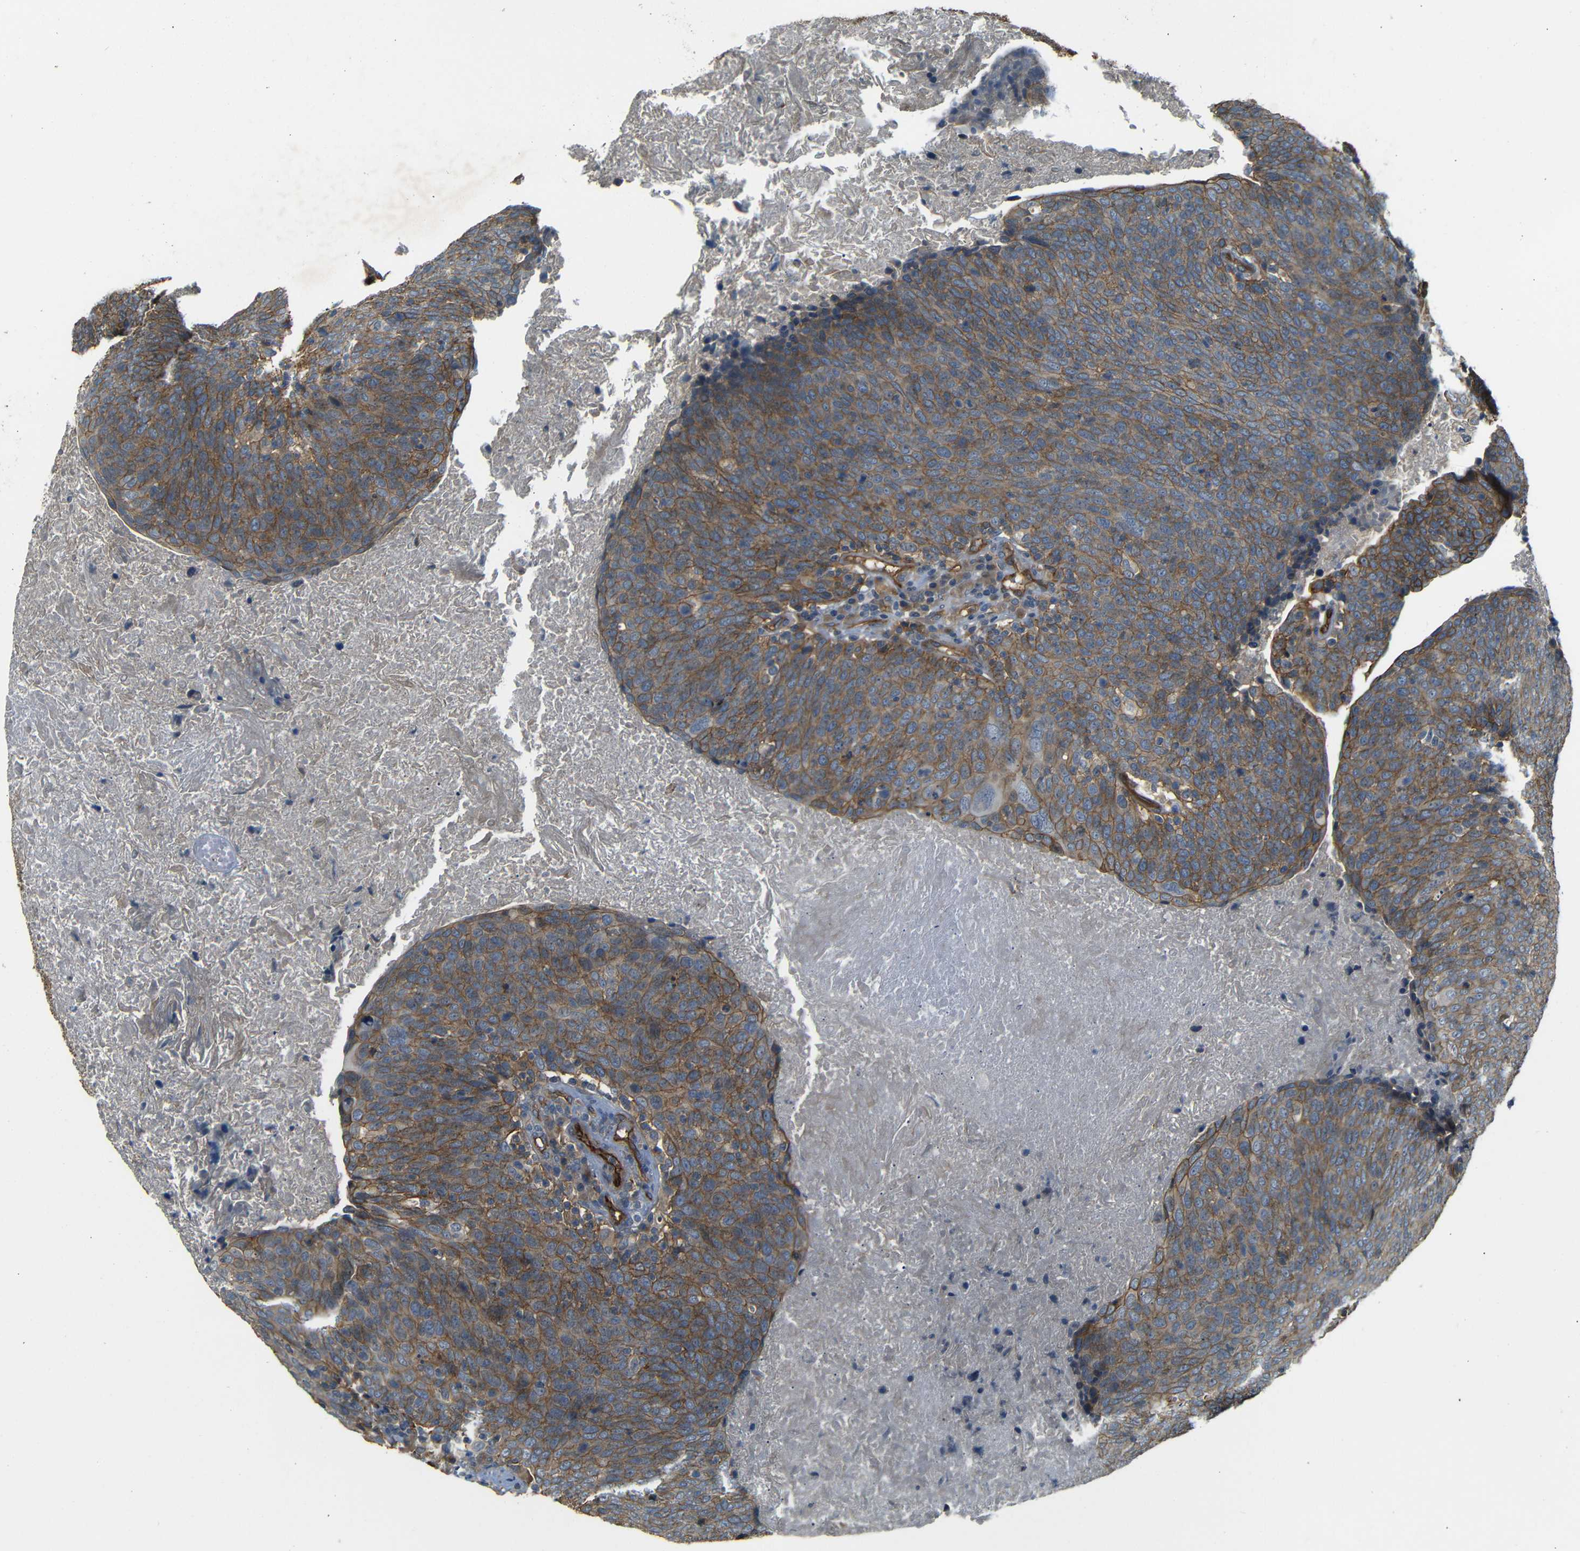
{"staining": {"intensity": "moderate", "quantity": ">75%", "location": "cytoplasmic/membranous"}, "tissue": "head and neck cancer", "cell_type": "Tumor cells", "image_type": "cancer", "snomed": [{"axis": "morphology", "description": "Squamous cell carcinoma, NOS"}, {"axis": "morphology", "description": "Squamous cell carcinoma, metastatic, NOS"}, {"axis": "topography", "description": "Lymph node"}, {"axis": "topography", "description": "Head-Neck"}], "caption": "About >75% of tumor cells in head and neck squamous cell carcinoma show moderate cytoplasmic/membranous protein staining as visualized by brown immunohistochemical staining.", "gene": "RELL1", "patient": {"sex": "male", "age": 62}}